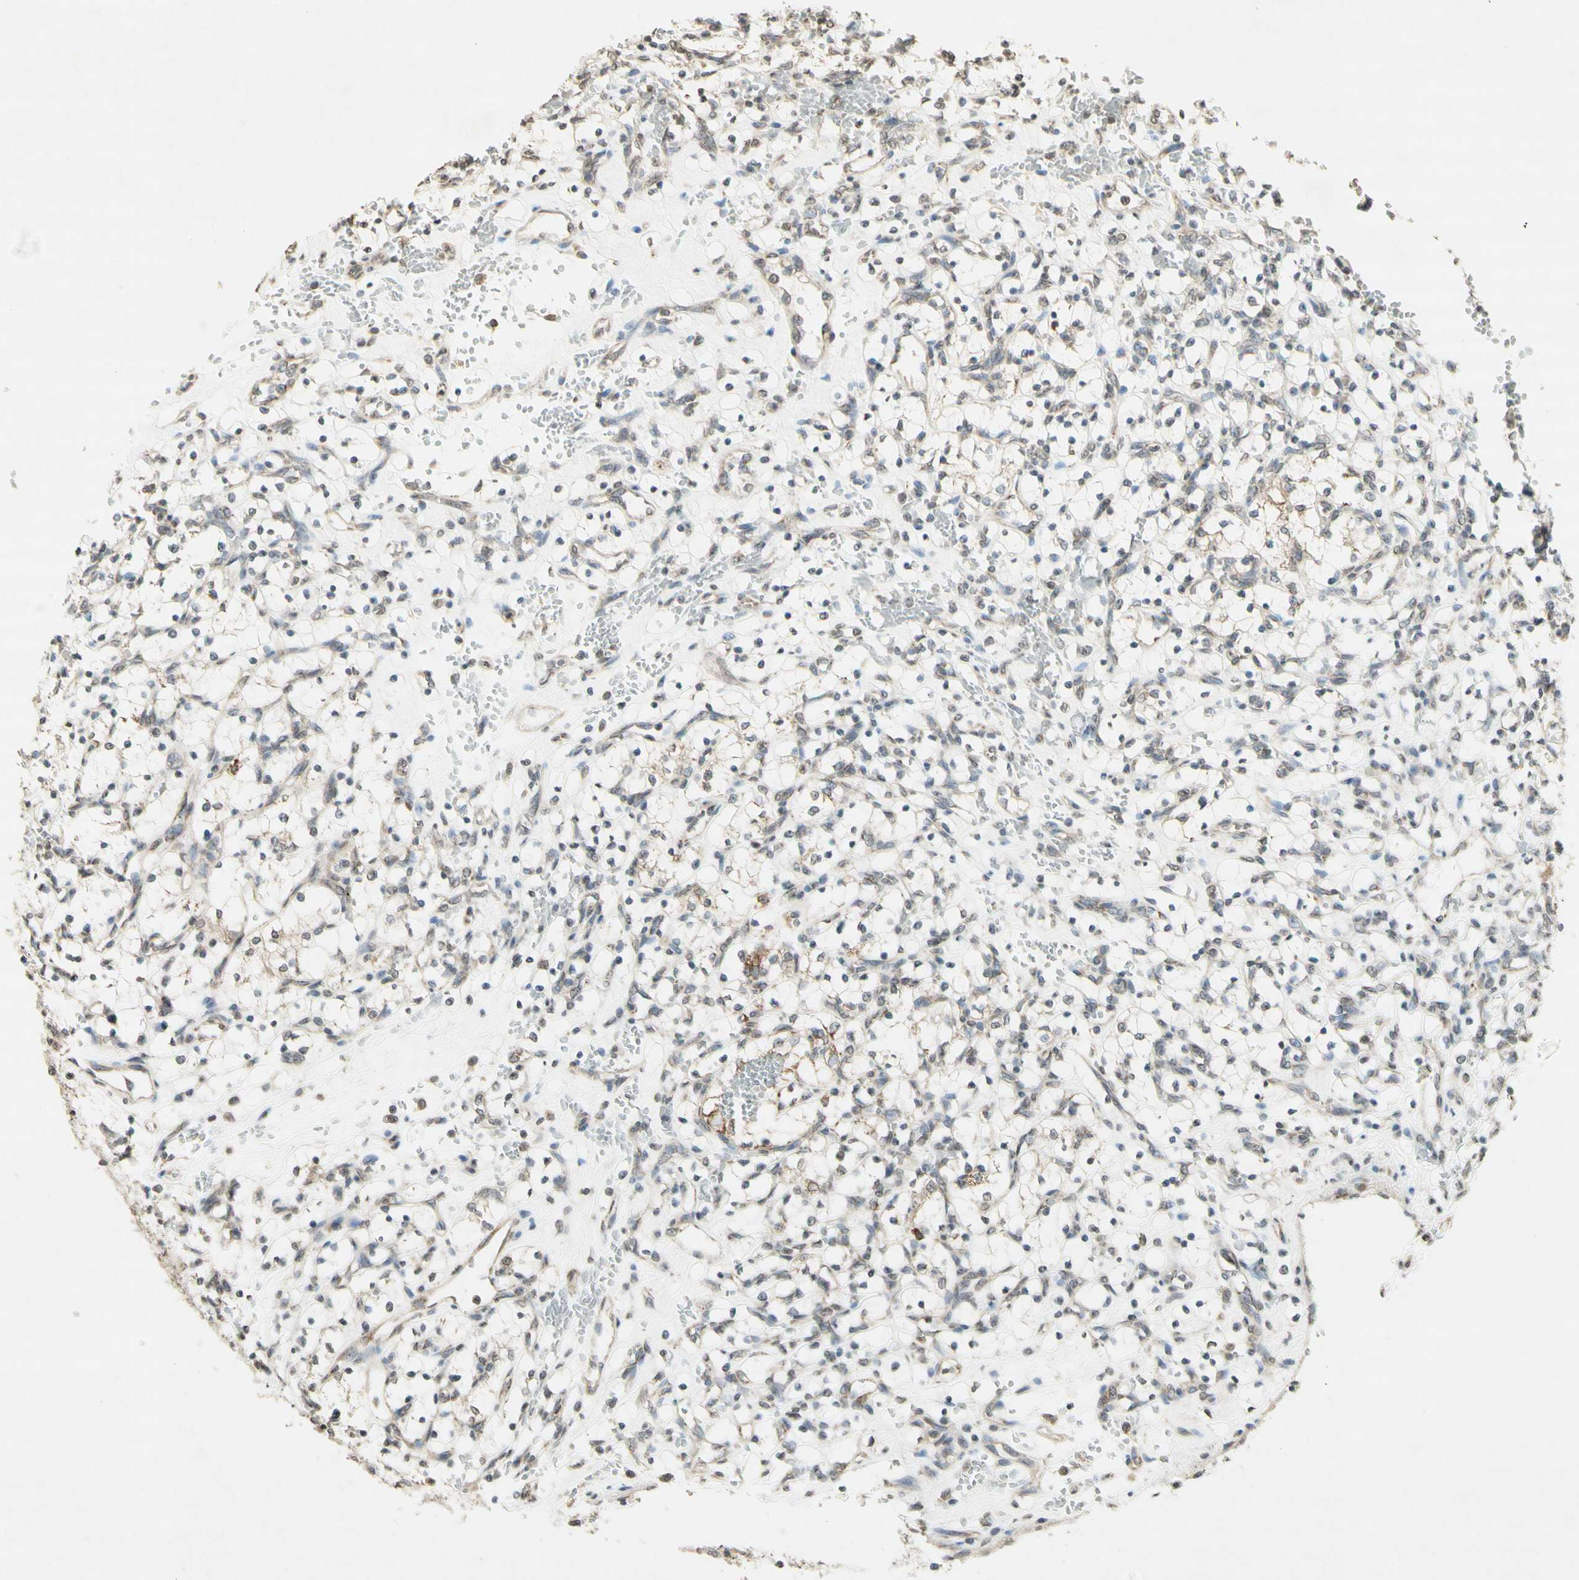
{"staining": {"intensity": "weak", "quantity": "<25%", "location": "cytoplasmic/membranous"}, "tissue": "renal cancer", "cell_type": "Tumor cells", "image_type": "cancer", "snomed": [{"axis": "morphology", "description": "Adenocarcinoma, NOS"}, {"axis": "topography", "description": "Kidney"}], "caption": "Immunohistochemical staining of renal cancer exhibits no significant staining in tumor cells.", "gene": "CCNI", "patient": {"sex": "female", "age": 69}}